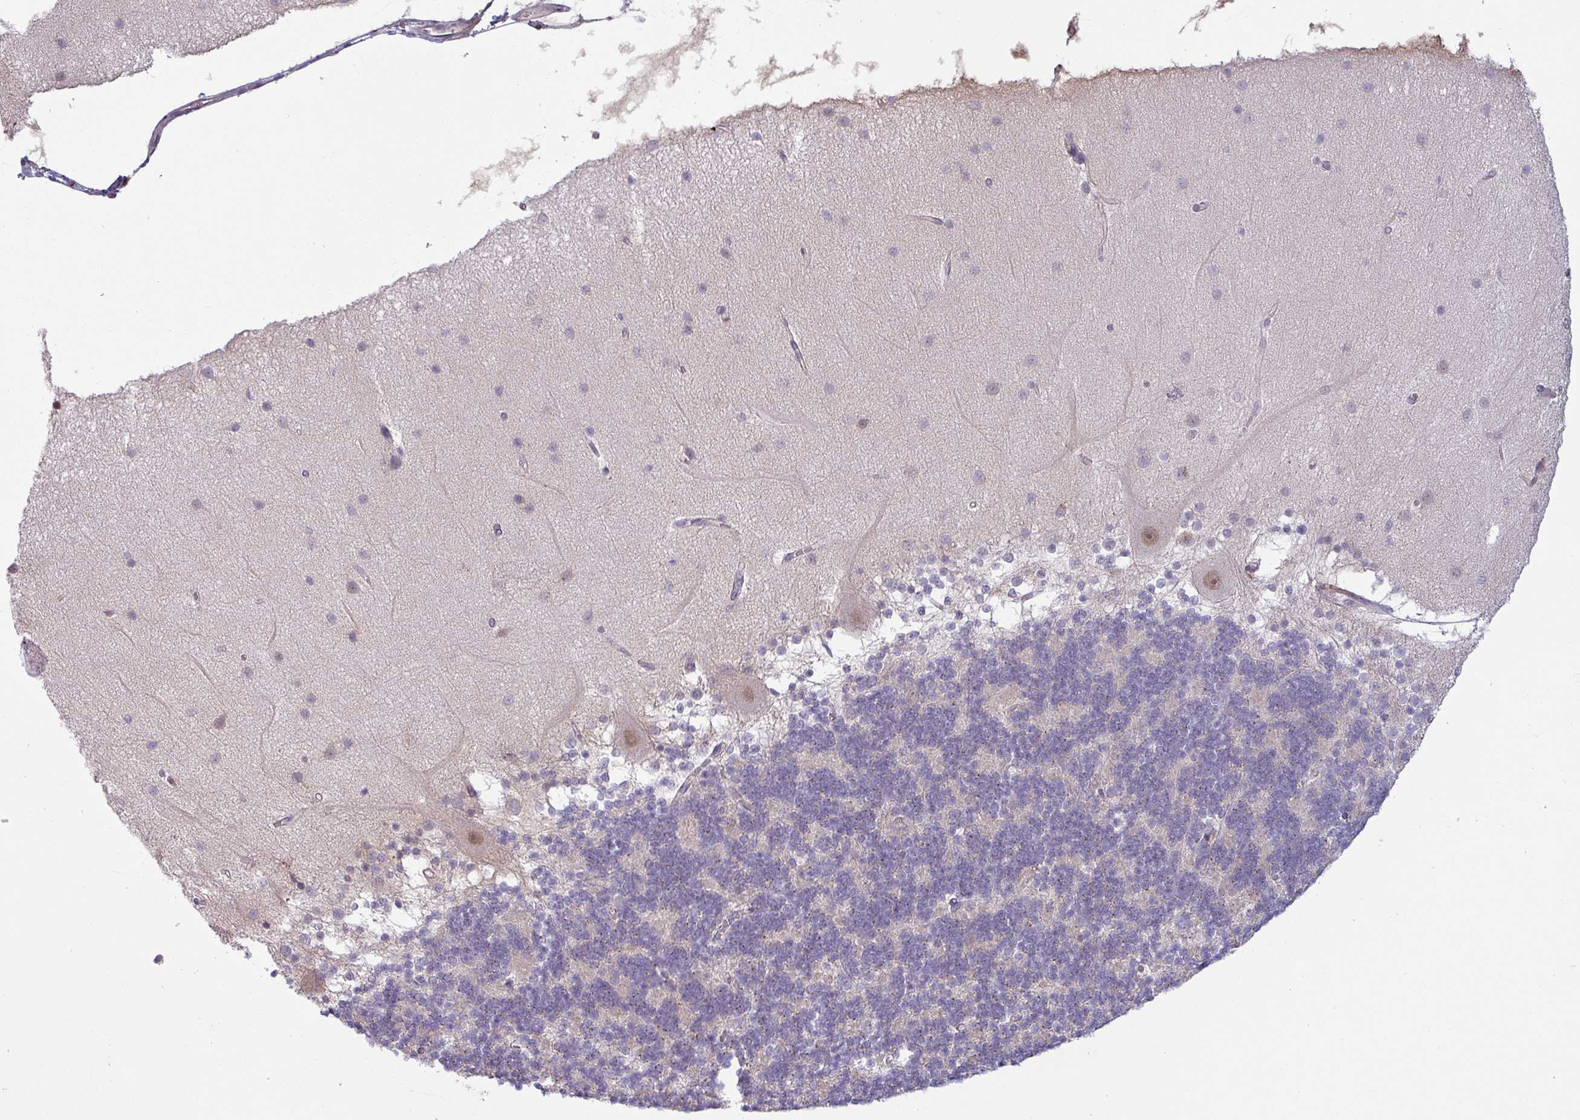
{"staining": {"intensity": "negative", "quantity": "none", "location": "none"}, "tissue": "cerebellum", "cell_type": "Cells in granular layer", "image_type": "normal", "snomed": [{"axis": "morphology", "description": "Normal tissue, NOS"}, {"axis": "topography", "description": "Cerebellum"}], "caption": "Unremarkable cerebellum was stained to show a protein in brown. There is no significant expression in cells in granular layer.", "gene": "CCDC144A", "patient": {"sex": "female", "age": 54}}